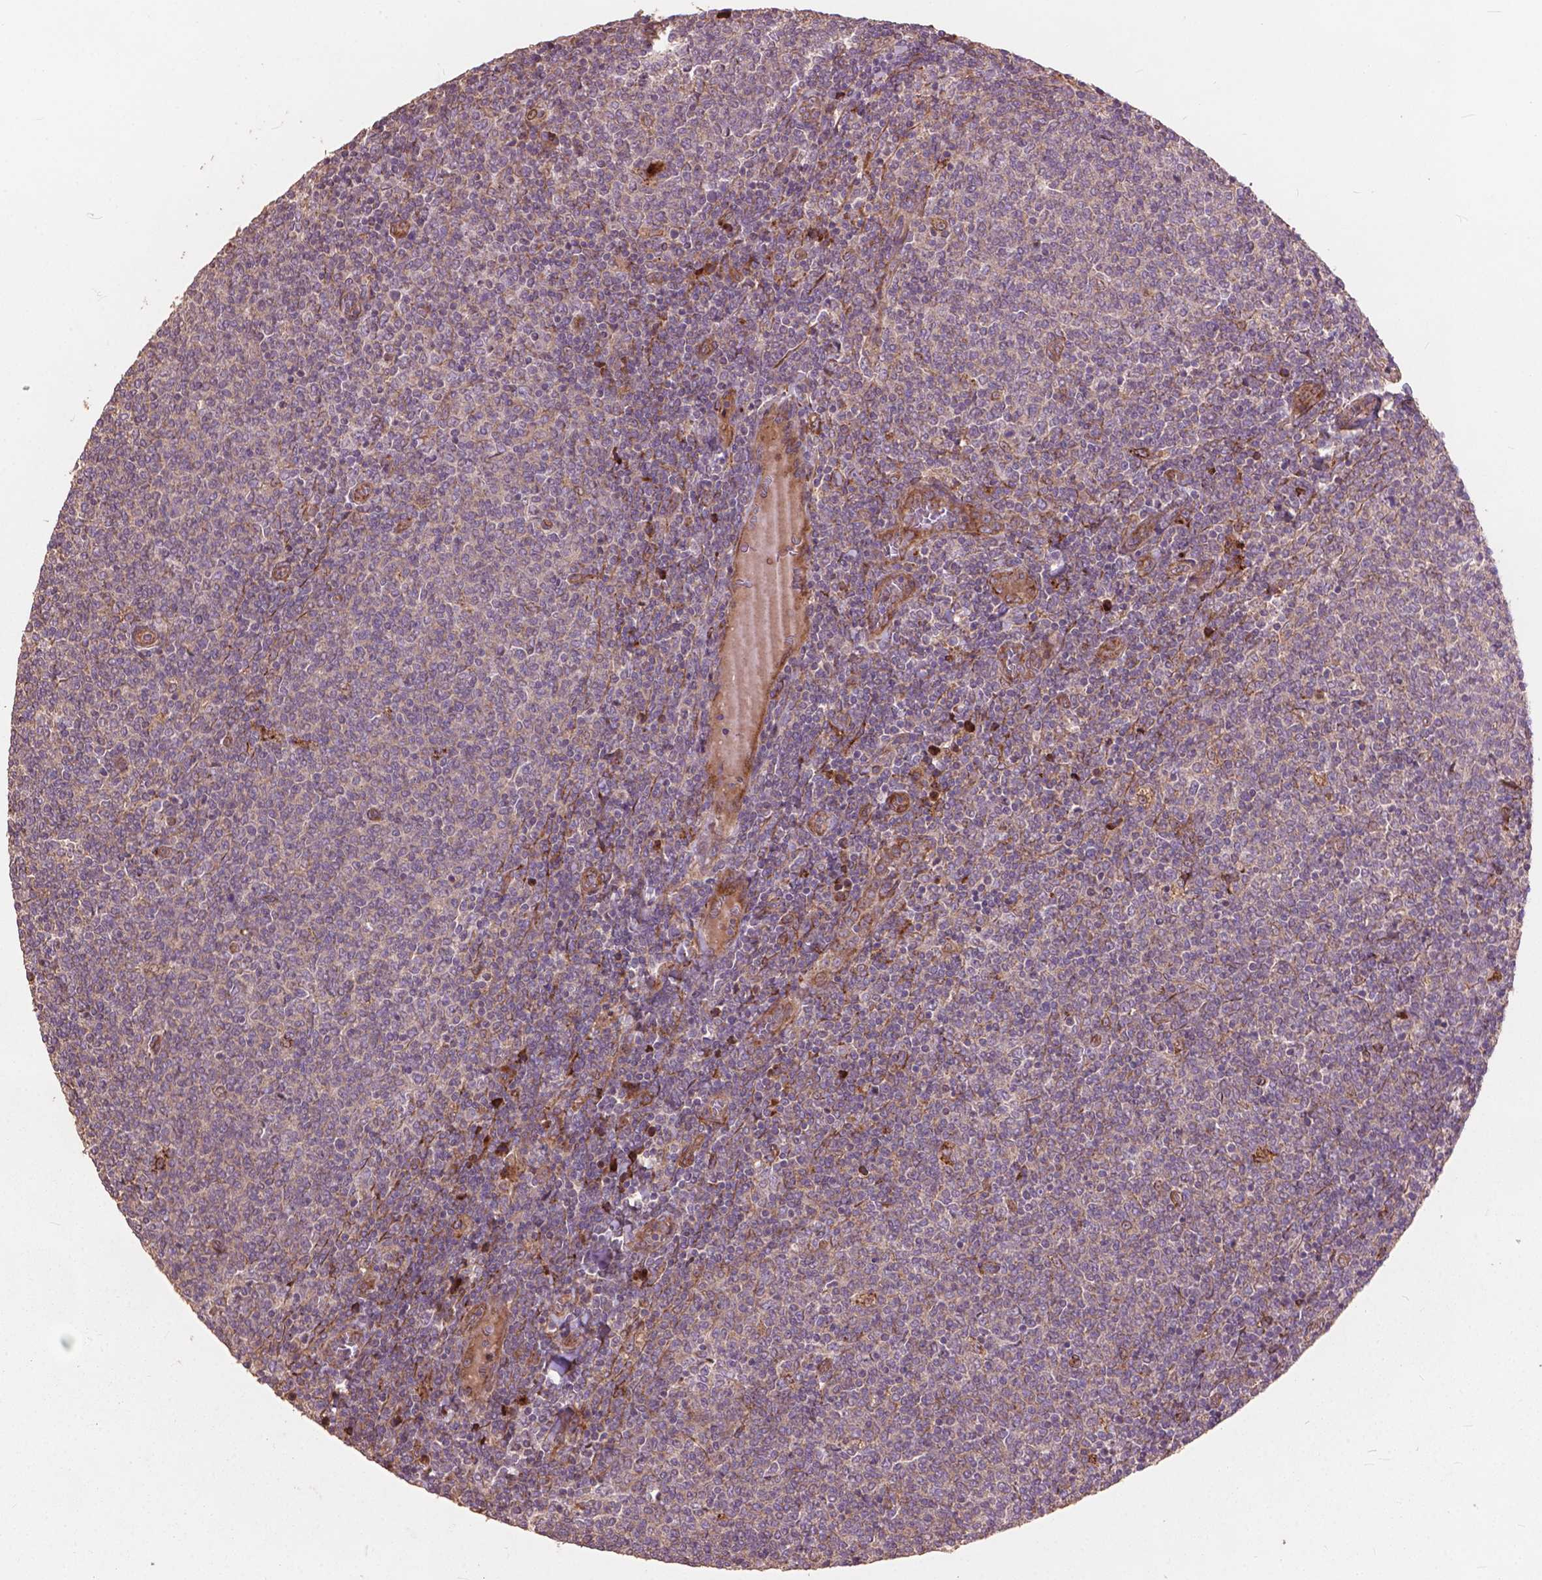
{"staining": {"intensity": "negative", "quantity": "none", "location": "none"}, "tissue": "lymphoma", "cell_type": "Tumor cells", "image_type": "cancer", "snomed": [{"axis": "morphology", "description": "Malignant lymphoma, non-Hodgkin's type, Low grade"}, {"axis": "topography", "description": "Lymph node"}], "caption": "The histopathology image shows no staining of tumor cells in low-grade malignant lymphoma, non-Hodgkin's type.", "gene": "FNIP1", "patient": {"sex": "male", "age": 52}}